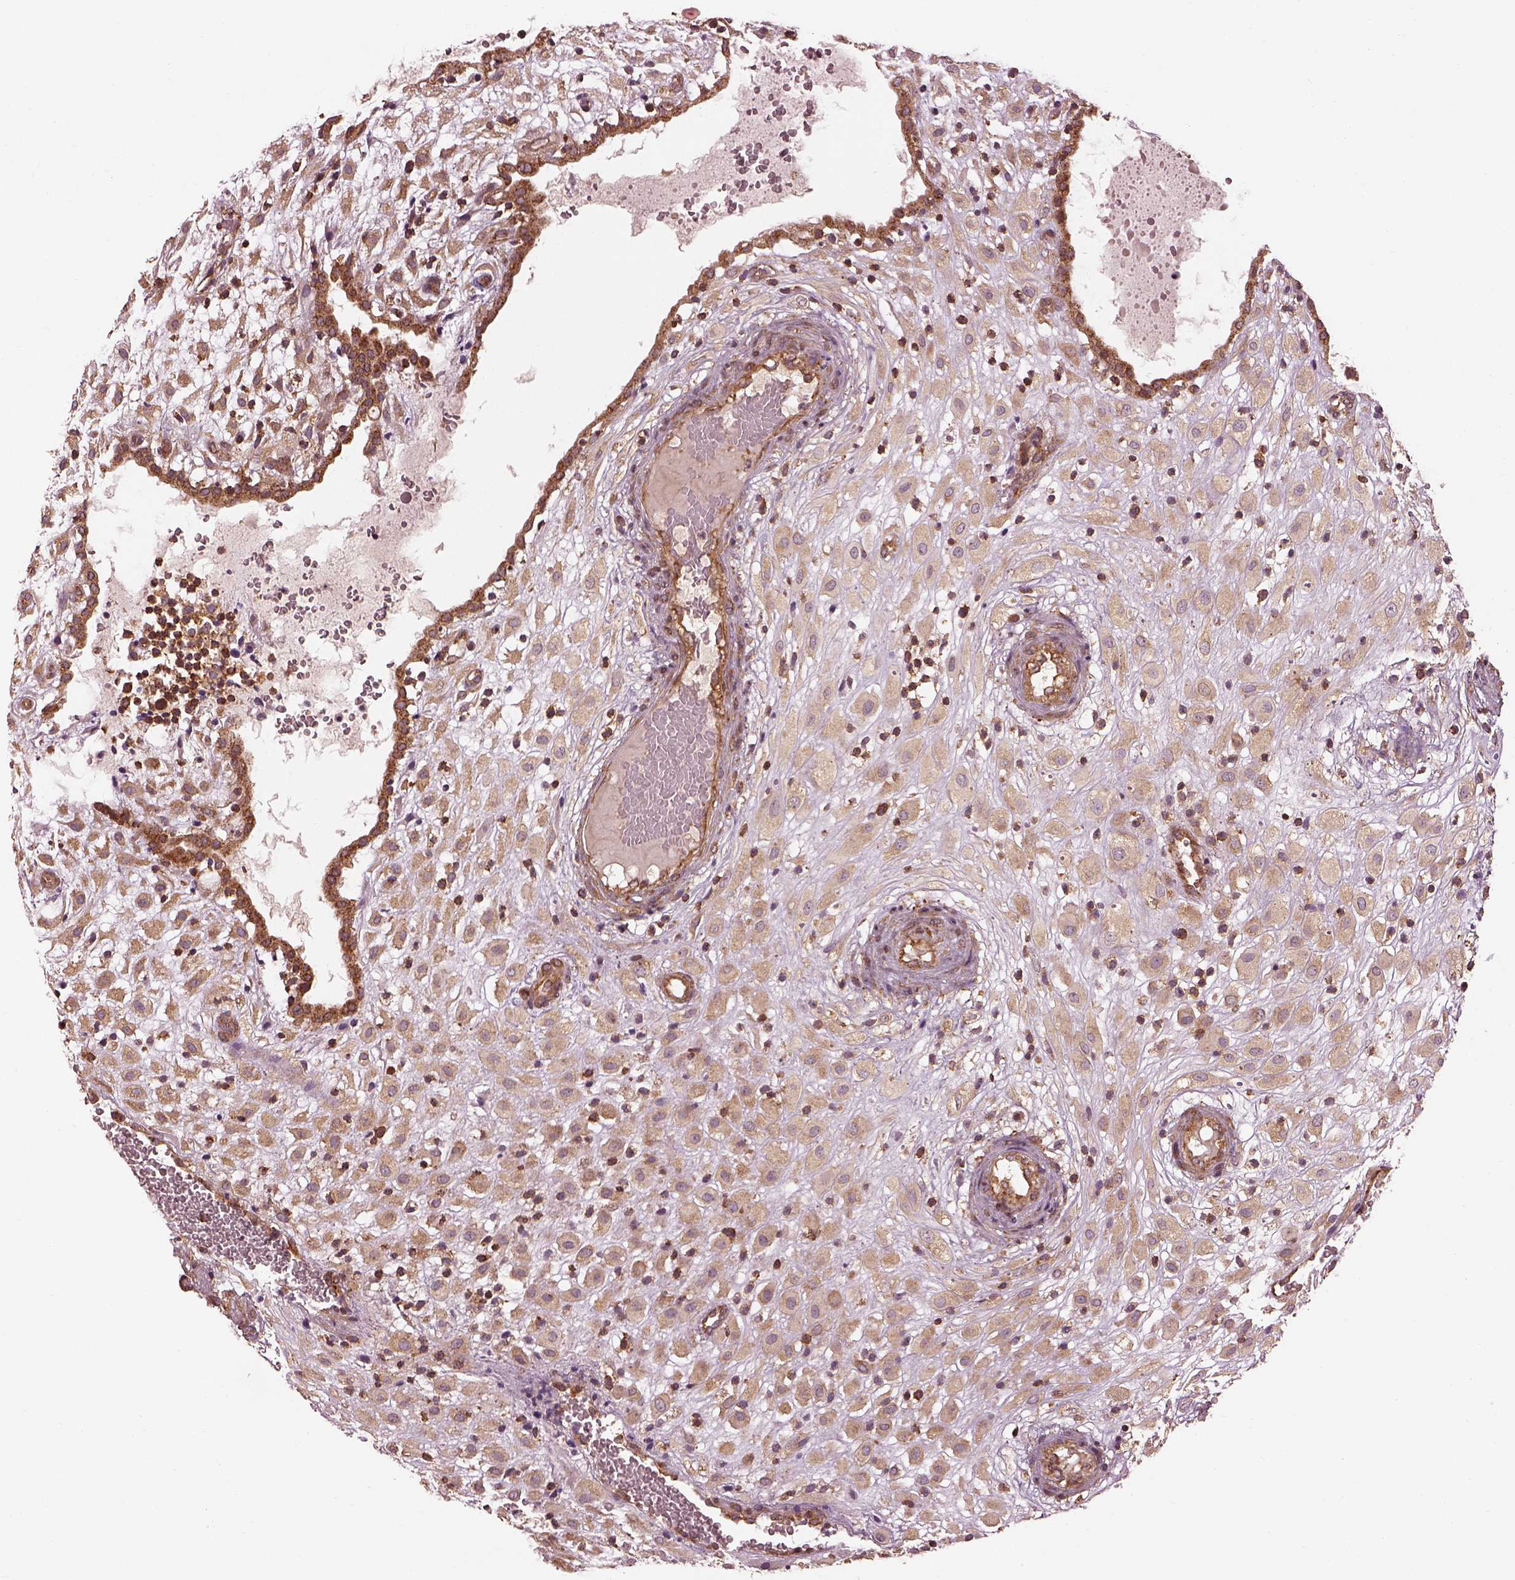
{"staining": {"intensity": "weak", "quantity": "25%-75%", "location": "cytoplasmic/membranous"}, "tissue": "placenta", "cell_type": "Decidual cells", "image_type": "normal", "snomed": [{"axis": "morphology", "description": "Normal tissue, NOS"}, {"axis": "topography", "description": "Placenta"}], "caption": "A high-resolution micrograph shows IHC staining of benign placenta, which demonstrates weak cytoplasmic/membranous expression in approximately 25%-75% of decidual cells.", "gene": "LSM14A", "patient": {"sex": "female", "age": 24}}